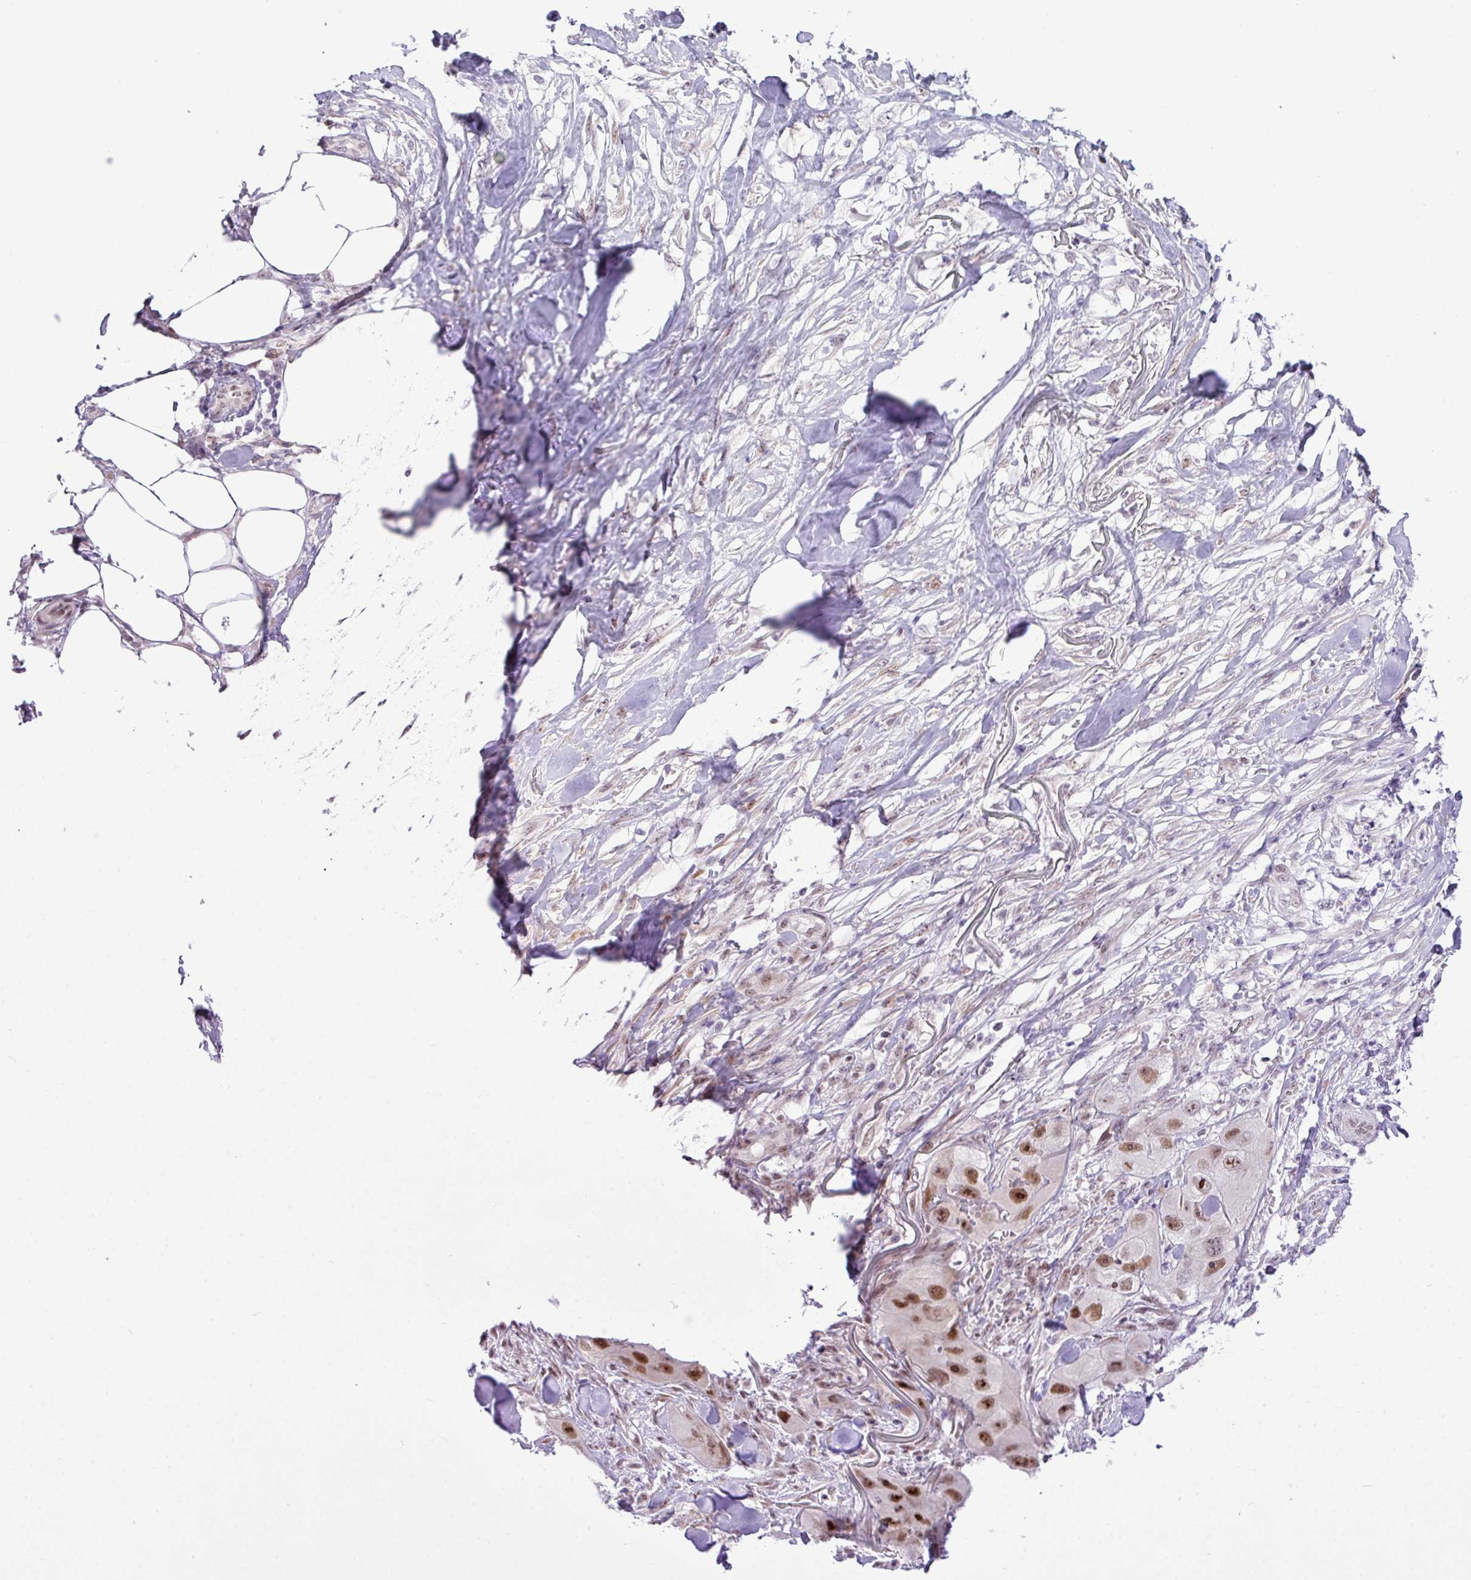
{"staining": {"intensity": "moderate", "quantity": ">75%", "location": "nuclear"}, "tissue": "skin cancer", "cell_type": "Tumor cells", "image_type": "cancer", "snomed": [{"axis": "morphology", "description": "Squamous cell carcinoma, NOS"}, {"axis": "topography", "description": "Skin"}, {"axis": "topography", "description": "Subcutis"}], "caption": "Immunohistochemical staining of squamous cell carcinoma (skin) displays moderate nuclear protein positivity in about >75% of tumor cells.", "gene": "ELOA2", "patient": {"sex": "male", "age": 73}}